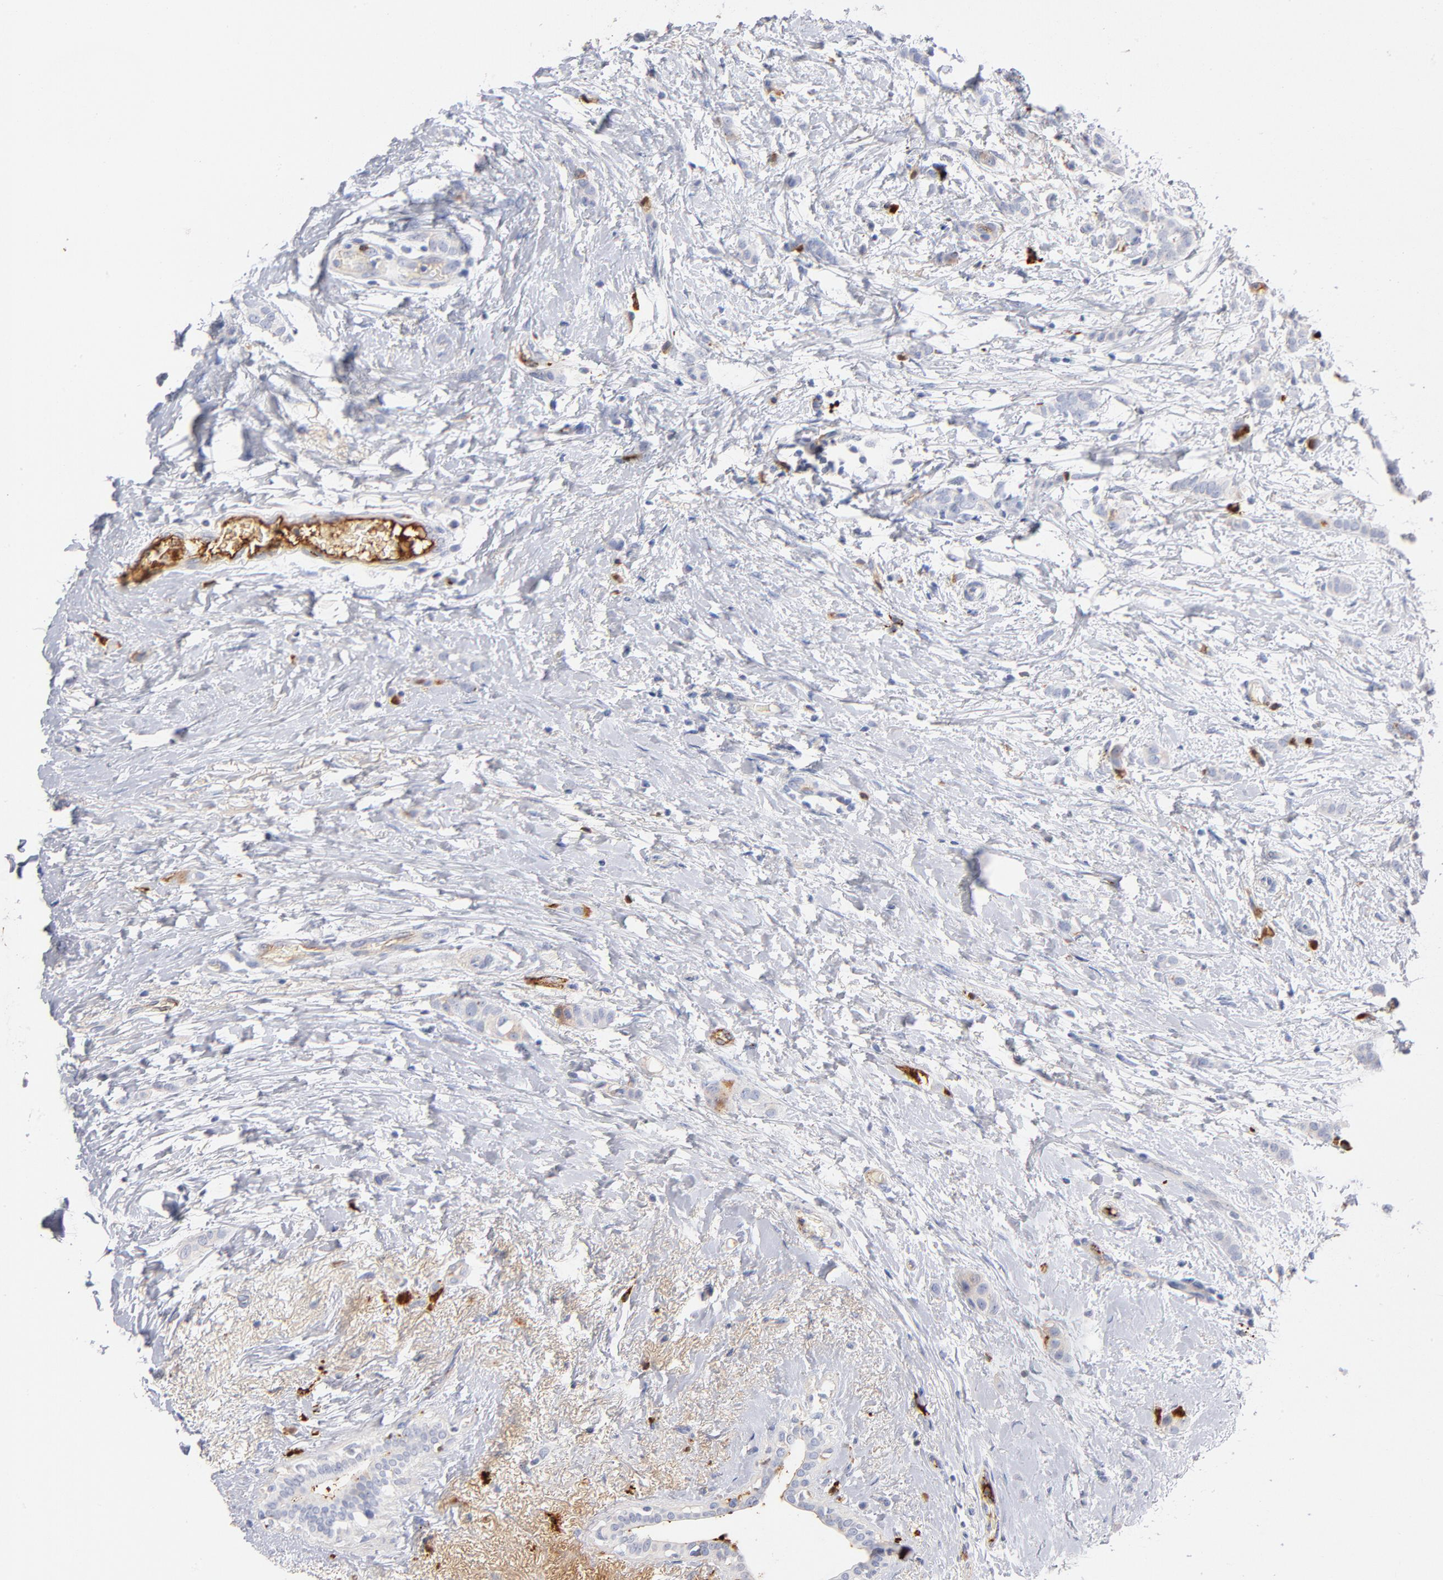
{"staining": {"intensity": "negative", "quantity": "none", "location": "none"}, "tissue": "breast cancer", "cell_type": "Tumor cells", "image_type": "cancer", "snomed": [{"axis": "morphology", "description": "Lobular carcinoma"}, {"axis": "topography", "description": "Breast"}], "caption": "Breast cancer (lobular carcinoma) was stained to show a protein in brown. There is no significant positivity in tumor cells.", "gene": "PLAT", "patient": {"sex": "female", "age": 55}}